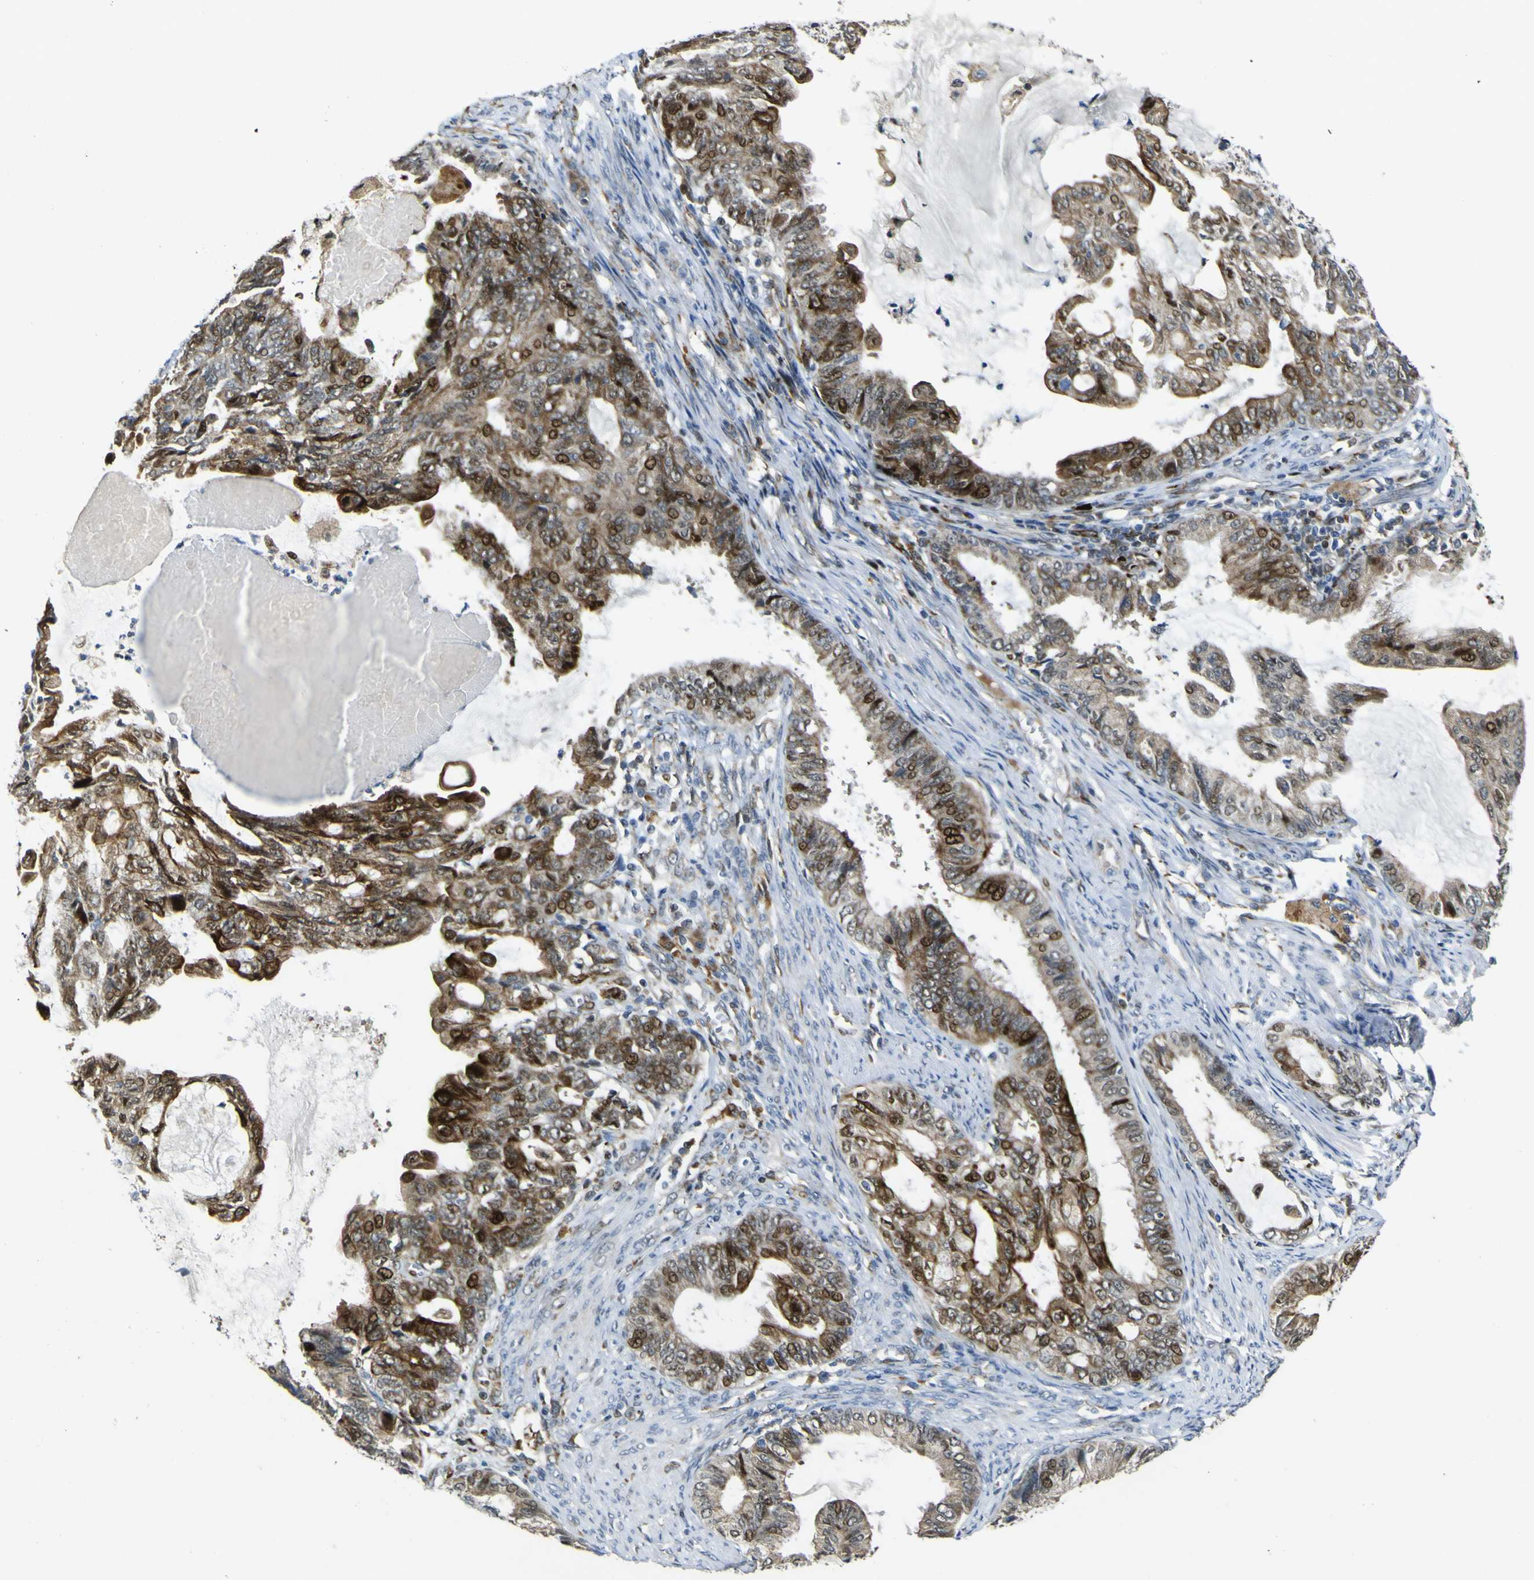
{"staining": {"intensity": "strong", "quantity": ">75%", "location": "cytoplasmic/membranous,nuclear"}, "tissue": "endometrial cancer", "cell_type": "Tumor cells", "image_type": "cancer", "snomed": [{"axis": "morphology", "description": "Adenocarcinoma, NOS"}, {"axis": "topography", "description": "Endometrium"}], "caption": "Brown immunohistochemical staining in endometrial cancer (adenocarcinoma) shows strong cytoplasmic/membranous and nuclear positivity in about >75% of tumor cells. The staining is performed using DAB (3,3'-diaminobenzidine) brown chromogen to label protein expression. The nuclei are counter-stained blue using hematoxylin.", "gene": "LBHD1", "patient": {"sex": "female", "age": 86}}